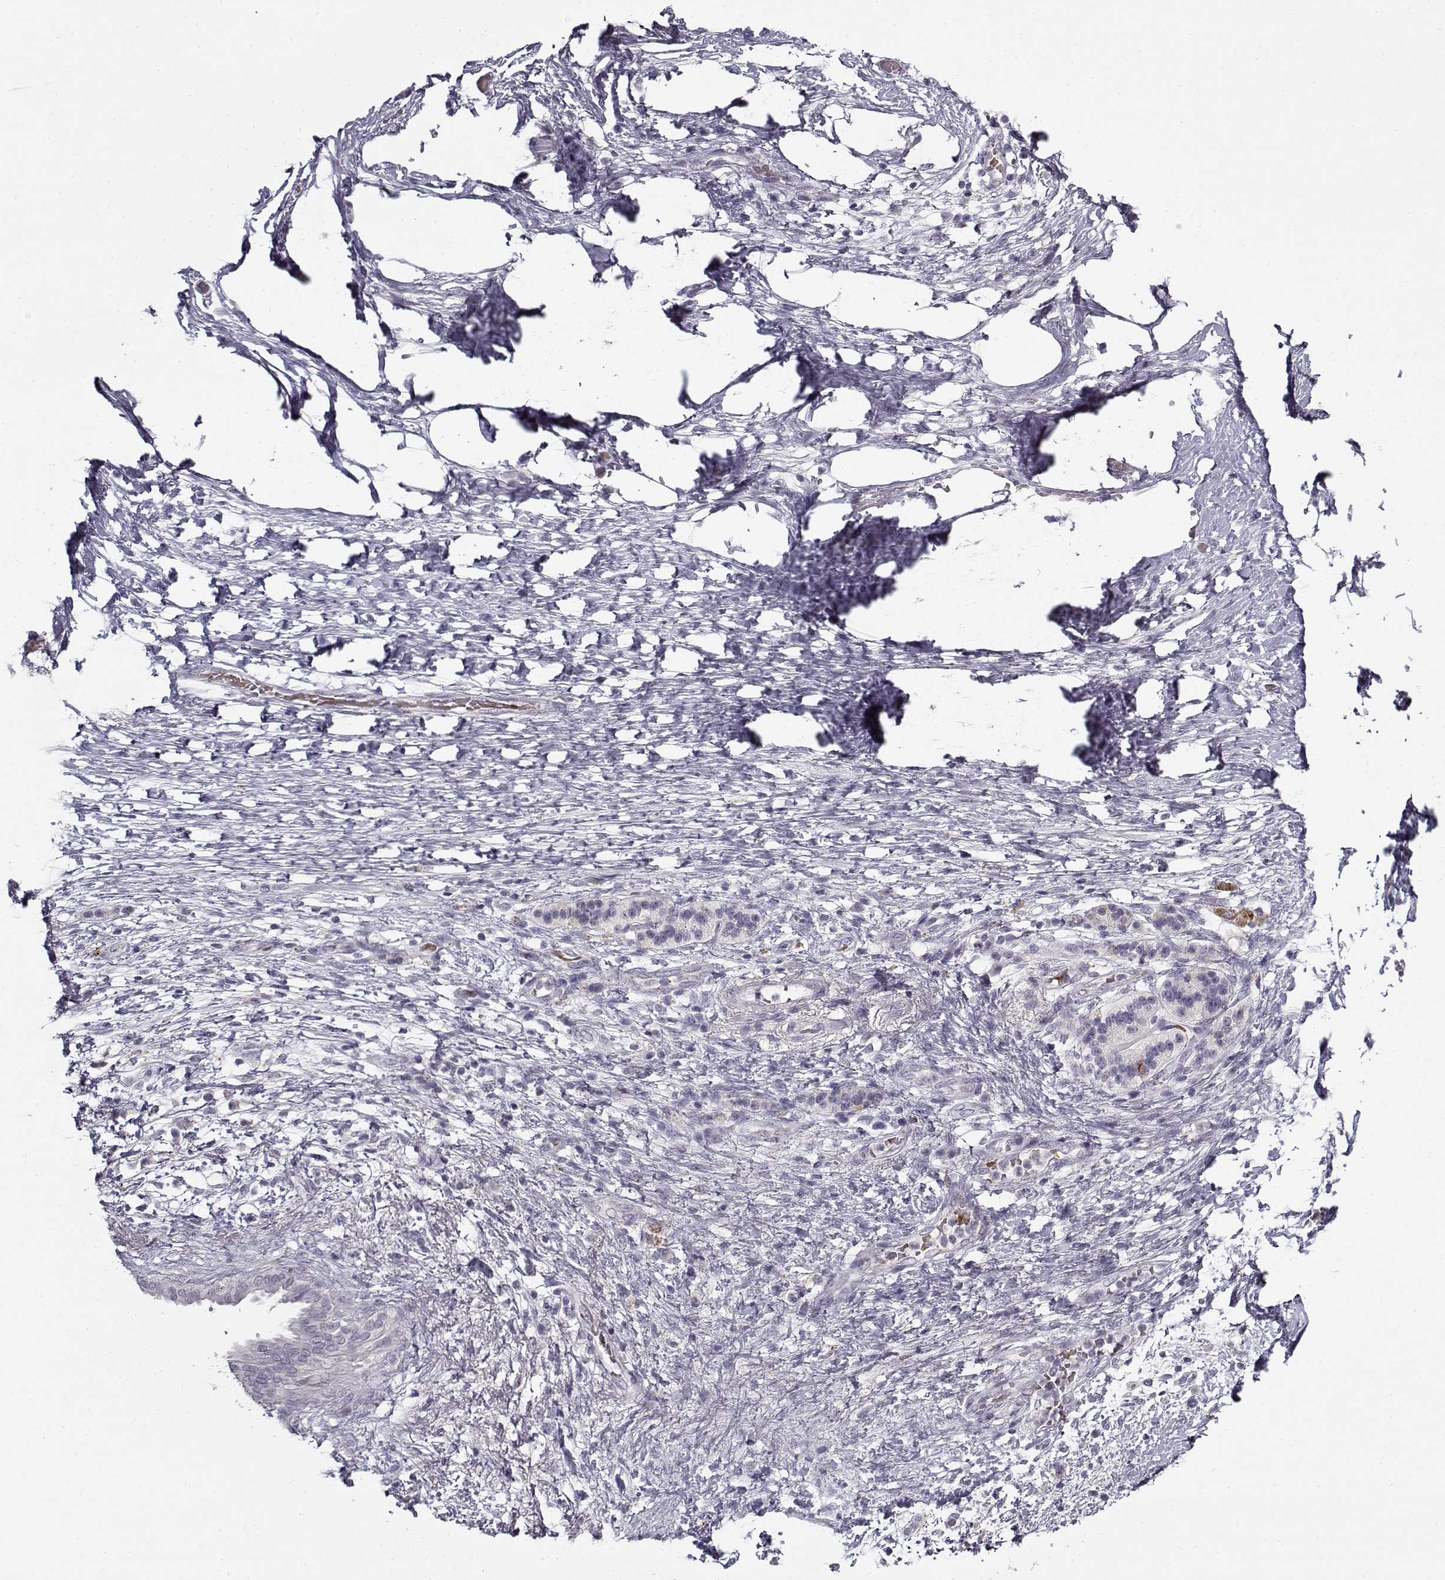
{"staining": {"intensity": "negative", "quantity": "none", "location": "none"}, "tissue": "pancreatic cancer", "cell_type": "Tumor cells", "image_type": "cancer", "snomed": [{"axis": "morphology", "description": "Adenocarcinoma, NOS"}, {"axis": "topography", "description": "Pancreas"}], "caption": "Immunohistochemistry image of adenocarcinoma (pancreatic) stained for a protein (brown), which shows no staining in tumor cells.", "gene": "SNCA", "patient": {"sex": "female", "age": 72}}